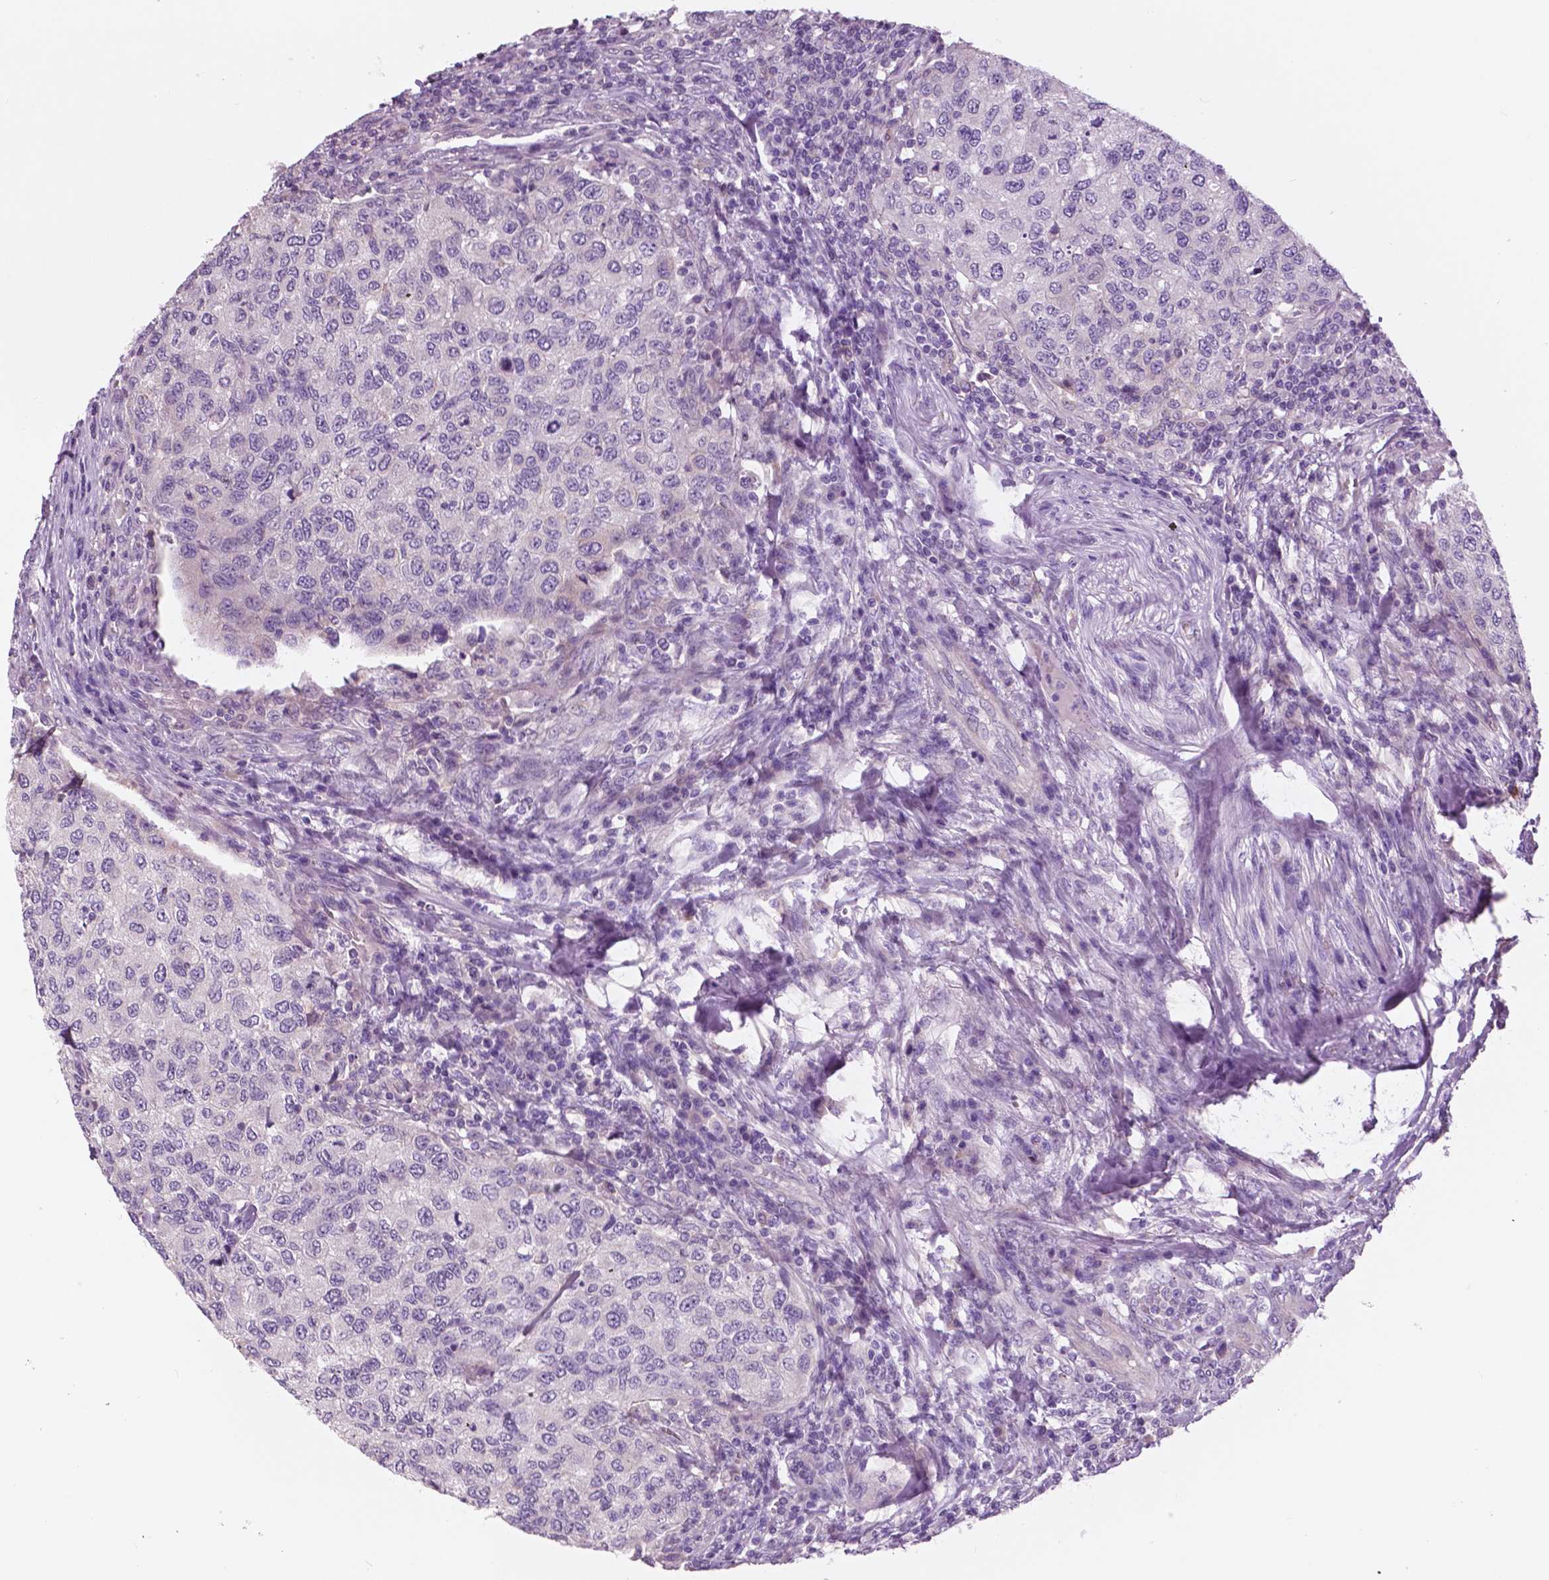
{"staining": {"intensity": "negative", "quantity": "none", "location": "none"}, "tissue": "urothelial cancer", "cell_type": "Tumor cells", "image_type": "cancer", "snomed": [{"axis": "morphology", "description": "Urothelial carcinoma, High grade"}, {"axis": "topography", "description": "Urinary bladder"}], "caption": "DAB immunohistochemical staining of urothelial cancer shows no significant expression in tumor cells.", "gene": "SERPINI1", "patient": {"sex": "female", "age": 78}}